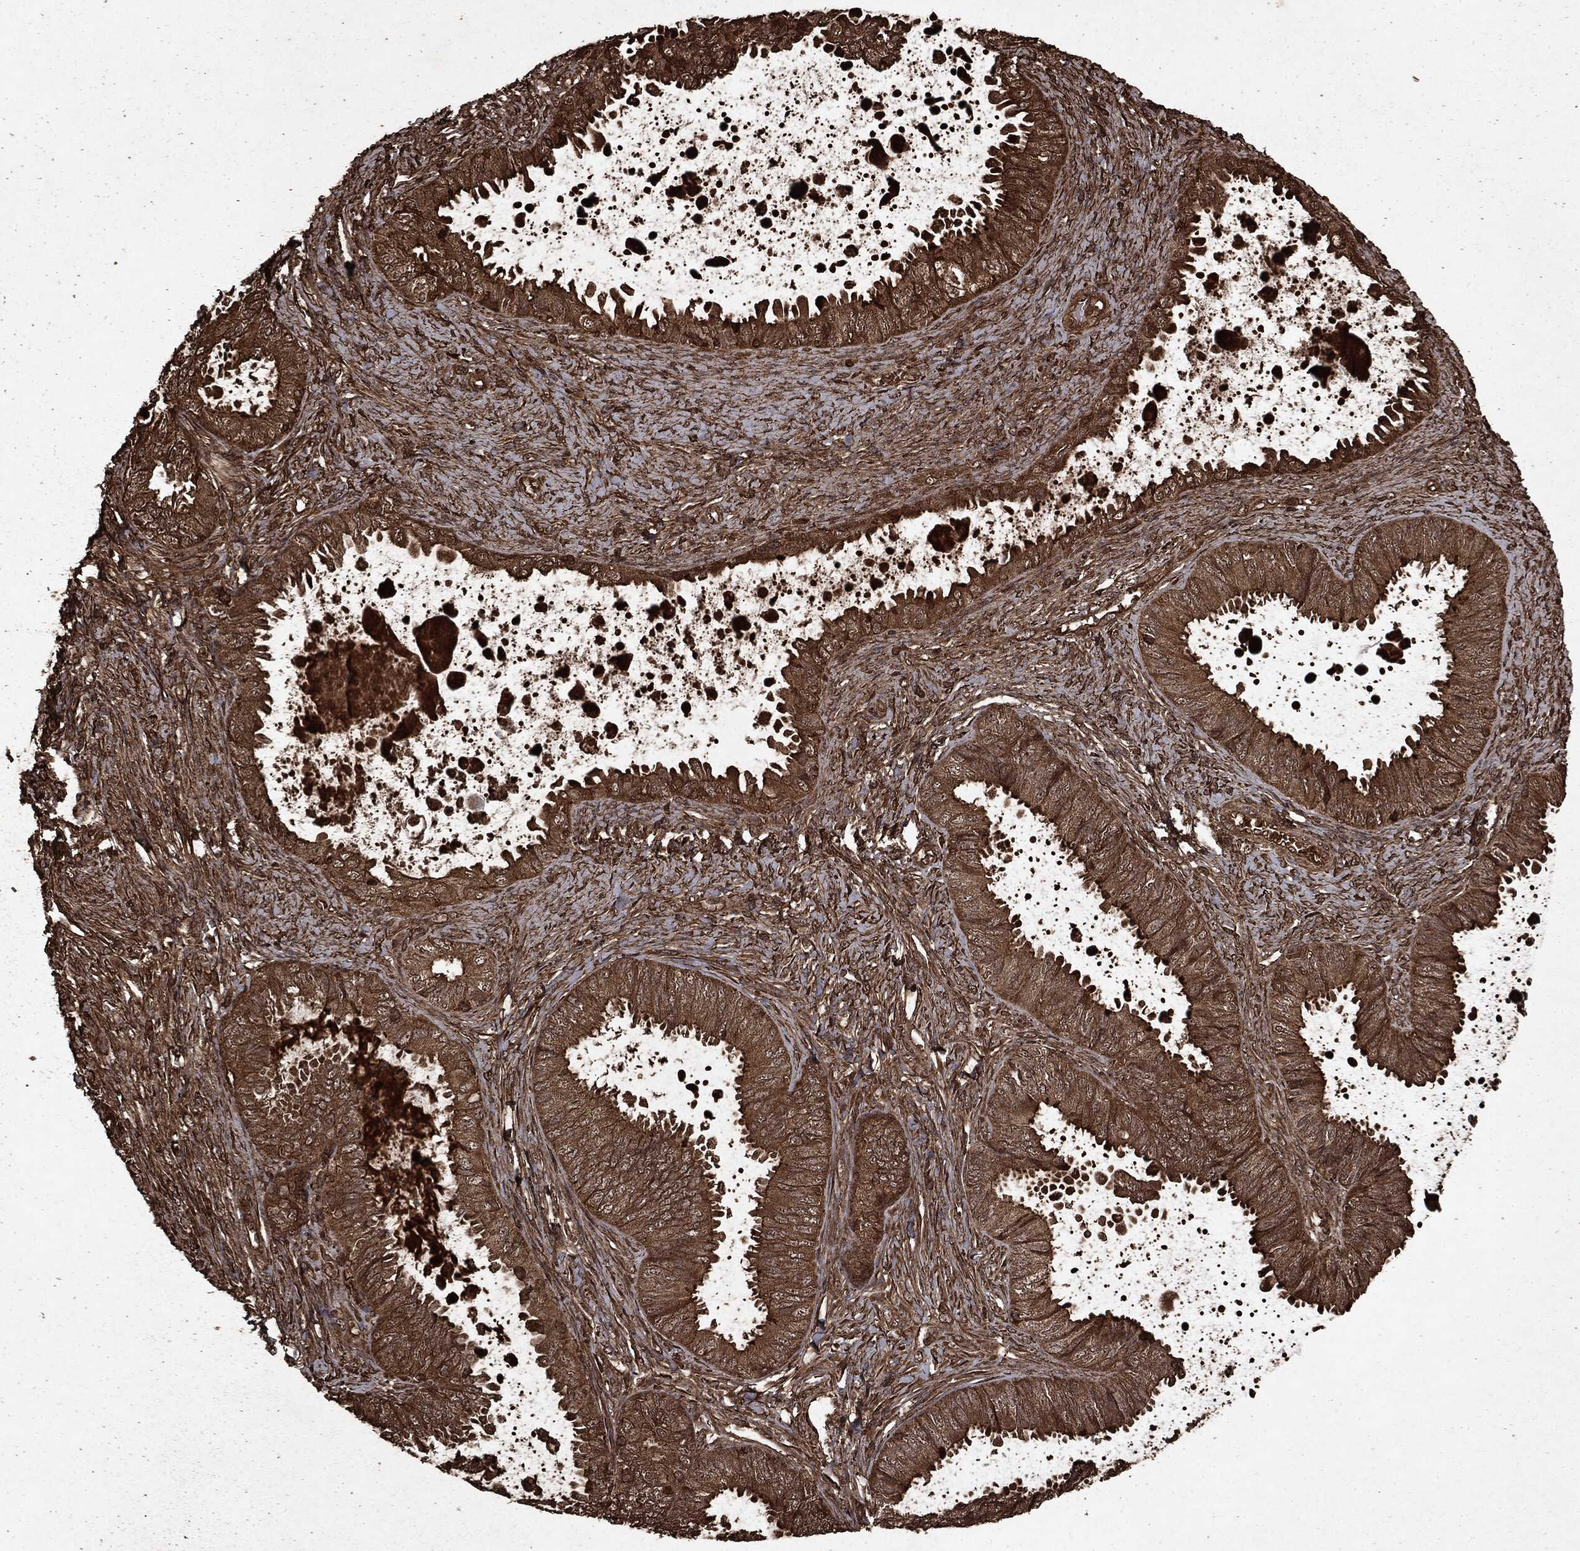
{"staining": {"intensity": "strong", "quantity": ">75%", "location": "cytoplasmic/membranous"}, "tissue": "ovarian cancer", "cell_type": "Tumor cells", "image_type": "cancer", "snomed": [{"axis": "morphology", "description": "Carcinoma, endometroid"}, {"axis": "topography", "description": "Ovary"}], "caption": "Tumor cells show high levels of strong cytoplasmic/membranous positivity in approximately >75% of cells in ovarian endometroid carcinoma.", "gene": "ARAF", "patient": {"sex": "female", "age": 70}}